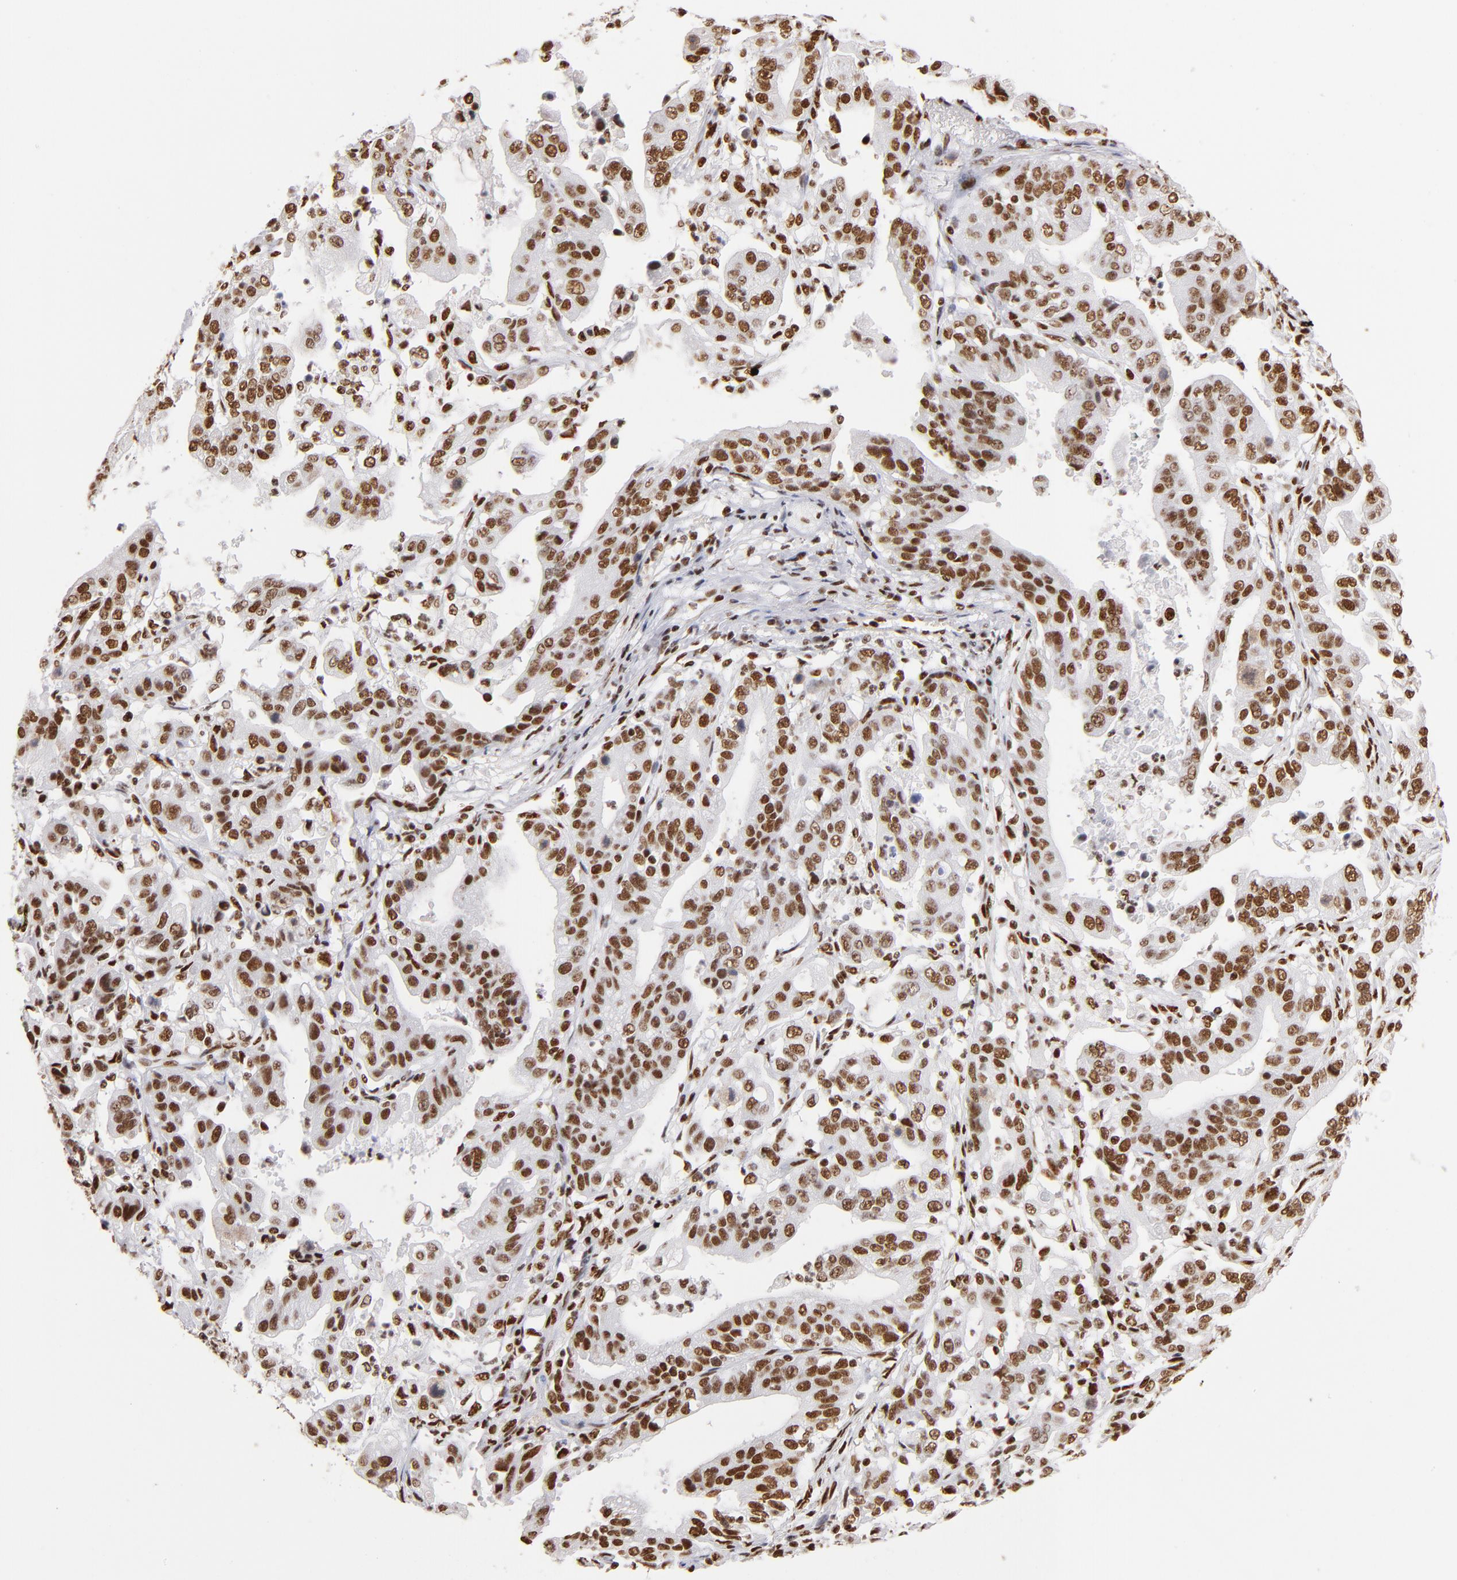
{"staining": {"intensity": "strong", "quantity": ">75%", "location": "nuclear"}, "tissue": "stomach cancer", "cell_type": "Tumor cells", "image_type": "cancer", "snomed": [{"axis": "morphology", "description": "Adenocarcinoma, NOS"}, {"axis": "topography", "description": "Stomach, upper"}], "caption": "This histopathology image exhibits IHC staining of stomach cancer (adenocarcinoma), with high strong nuclear positivity in approximately >75% of tumor cells.", "gene": "MRE11", "patient": {"sex": "female", "age": 50}}